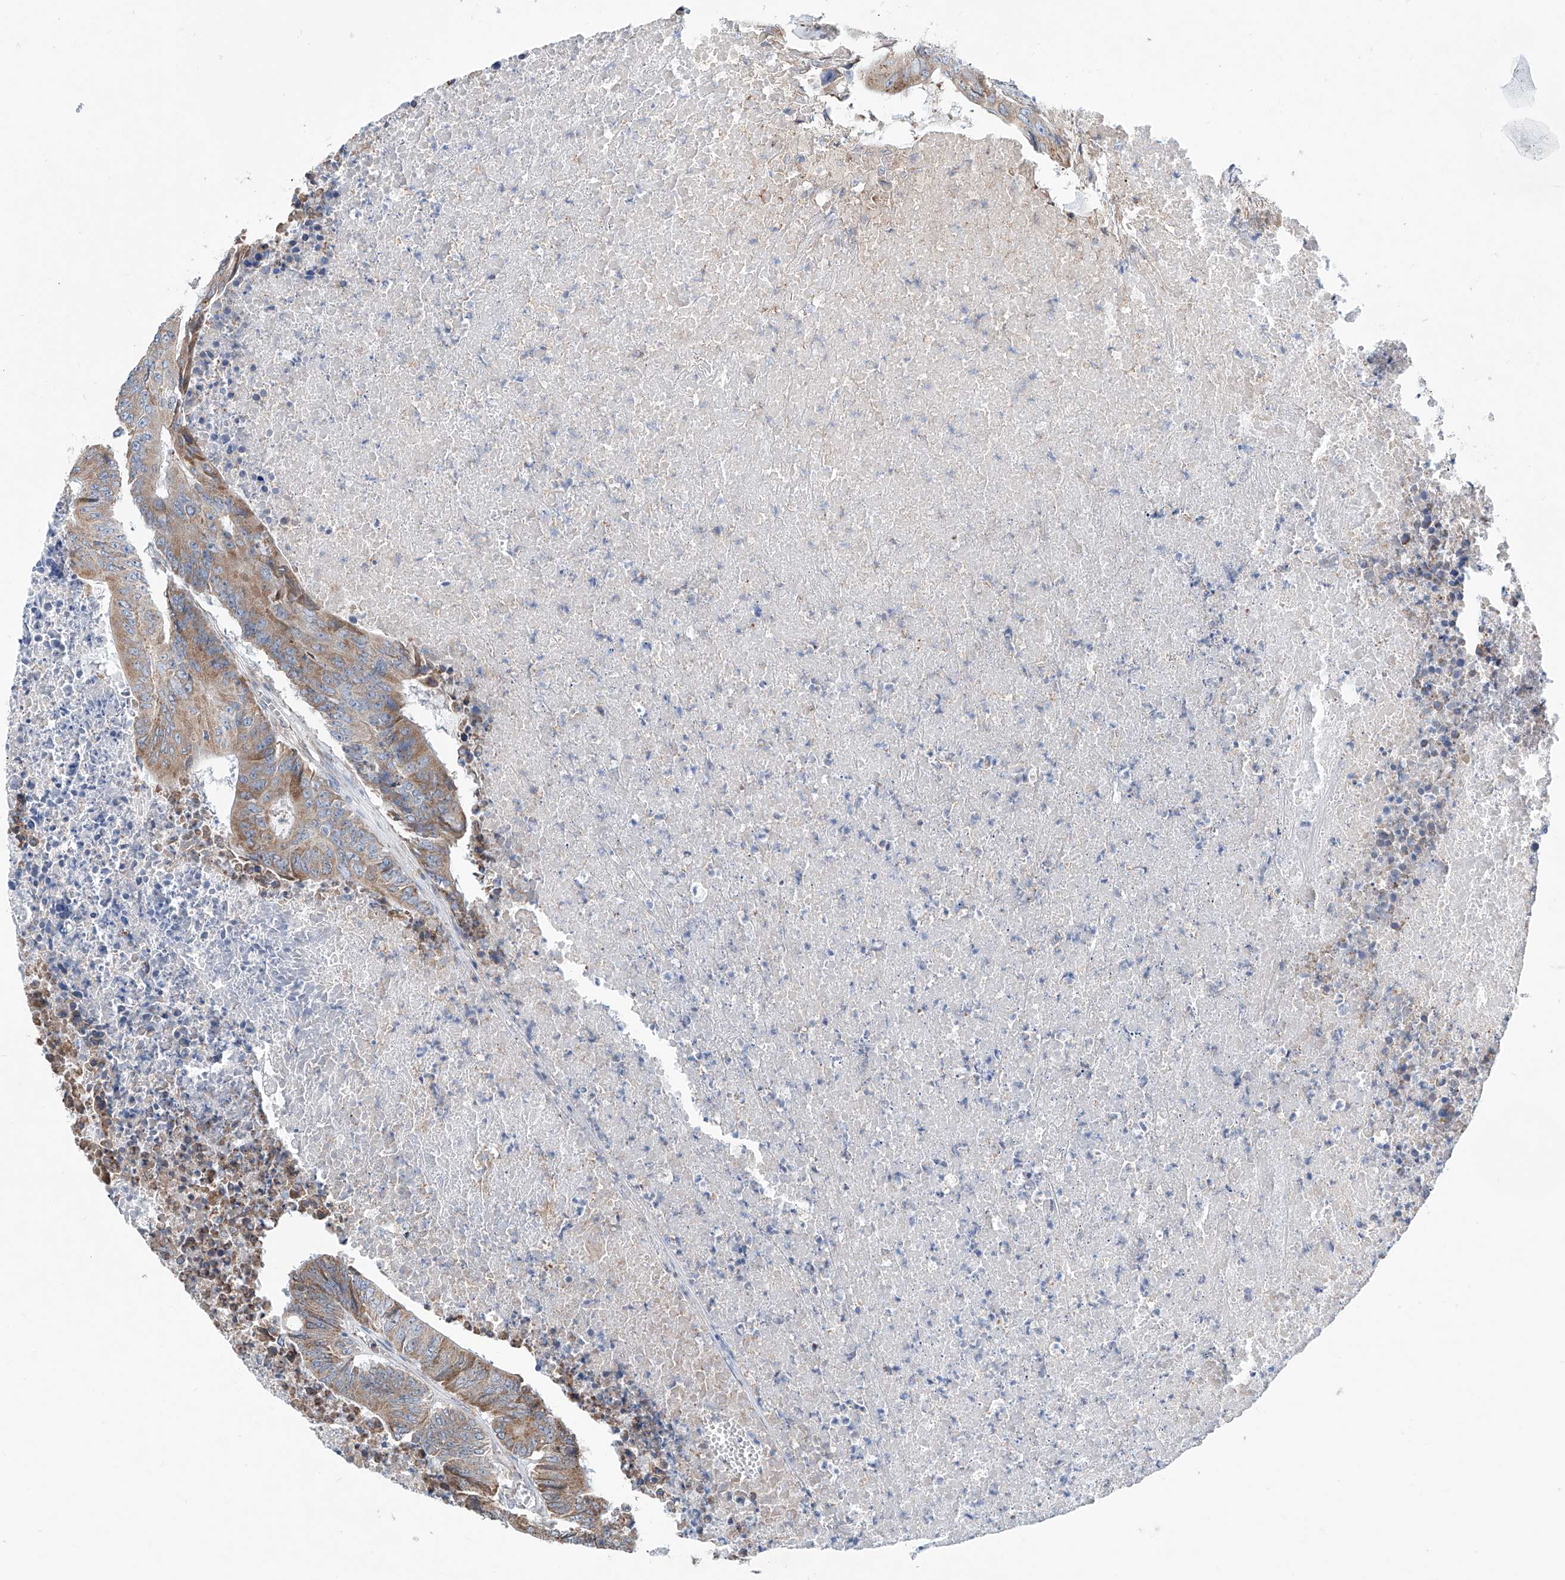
{"staining": {"intensity": "moderate", "quantity": ">75%", "location": "cytoplasmic/membranous"}, "tissue": "colorectal cancer", "cell_type": "Tumor cells", "image_type": "cancer", "snomed": [{"axis": "morphology", "description": "Adenocarcinoma, NOS"}, {"axis": "topography", "description": "Colon"}], "caption": "Protein staining of adenocarcinoma (colorectal) tissue demonstrates moderate cytoplasmic/membranous positivity in approximately >75% of tumor cells. Immunohistochemistry (ihc) stains the protein of interest in brown and the nuclei are stained blue.", "gene": "MAD2L1", "patient": {"sex": "male", "age": 87}}